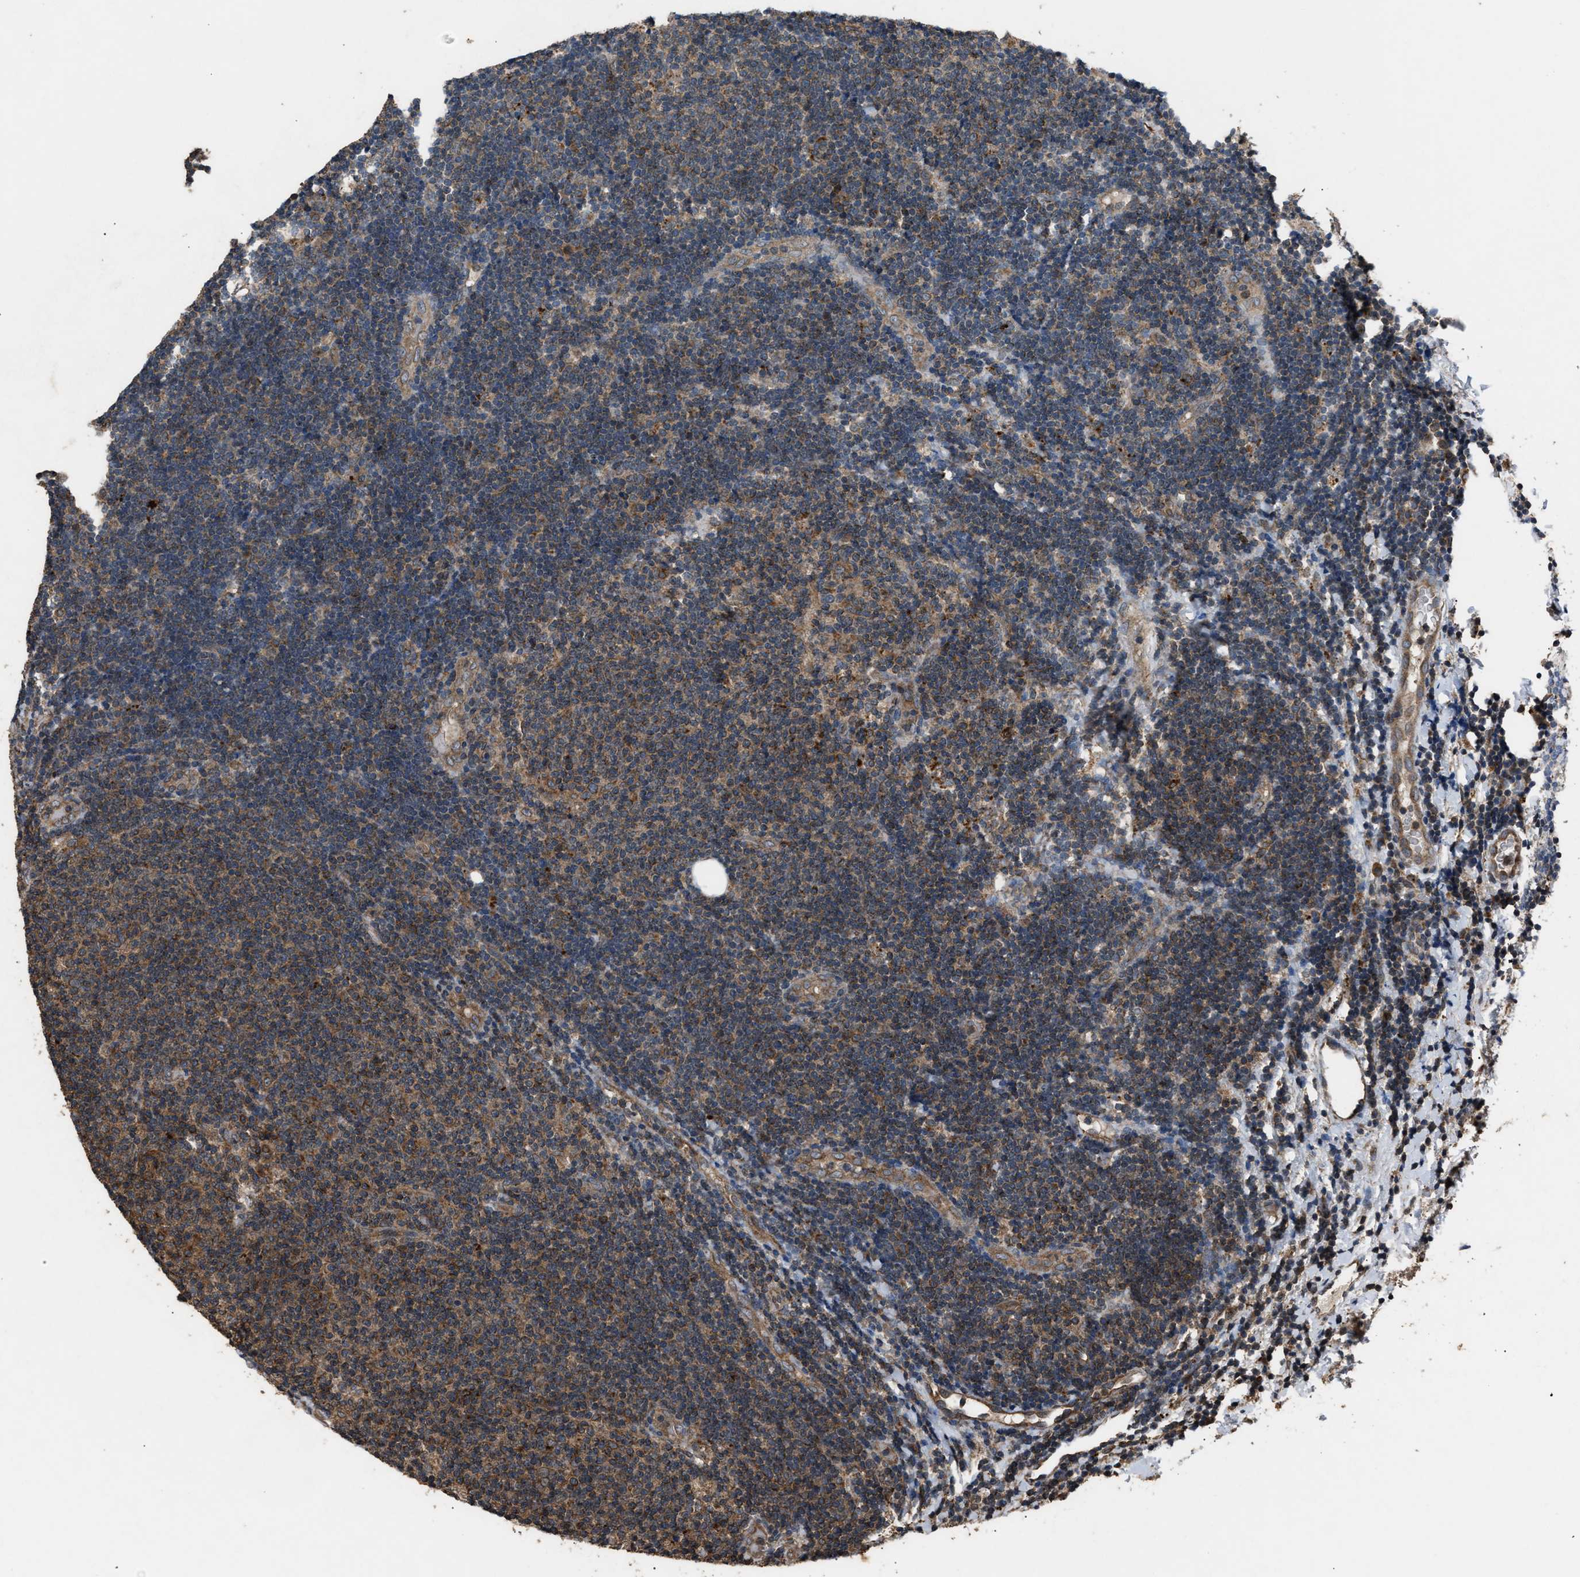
{"staining": {"intensity": "moderate", "quantity": ">75%", "location": "cytoplasmic/membranous"}, "tissue": "lymphoma", "cell_type": "Tumor cells", "image_type": "cancer", "snomed": [{"axis": "morphology", "description": "Malignant lymphoma, non-Hodgkin's type, Low grade"}, {"axis": "topography", "description": "Lymph node"}], "caption": "About >75% of tumor cells in human malignant lymphoma, non-Hodgkin's type (low-grade) show moderate cytoplasmic/membranous protein positivity as visualized by brown immunohistochemical staining.", "gene": "PSMD1", "patient": {"sex": "male", "age": 83}}